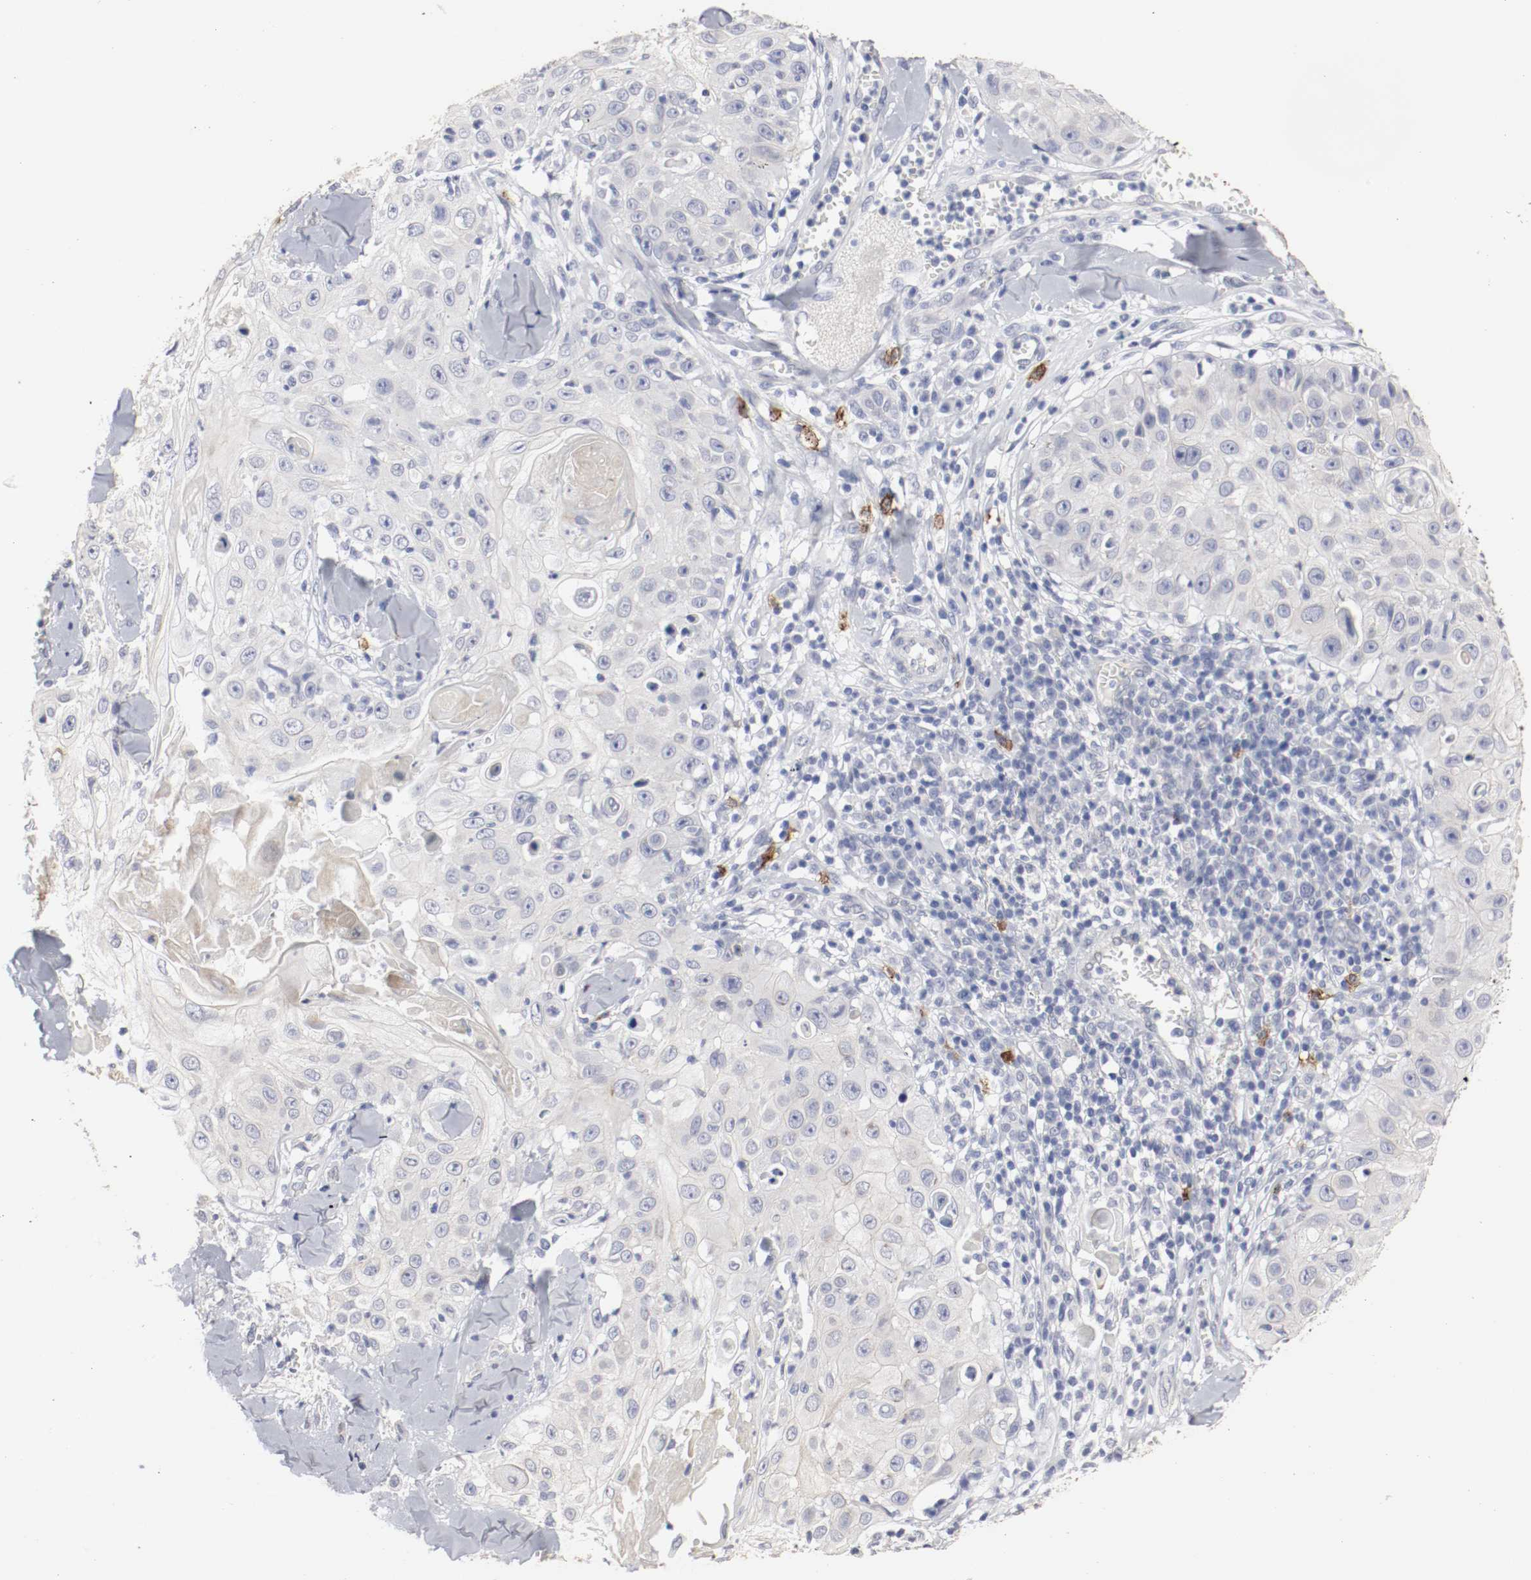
{"staining": {"intensity": "negative", "quantity": "none", "location": "none"}, "tissue": "skin cancer", "cell_type": "Tumor cells", "image_type": "cancer", "snomed": [{"axis": "morphology", "description": "Squamous cell carcinoma, NOS"}, {"axis": "topography", "description": "Skin"}], "caption": "A high-resolution histopathology image shows immunohistochemistry (IHC) staining of skin cancer (squamous cell carcinoma), which exhibits no significant positivity in tumor cells.", "gene": "KIT", "patient": {"sex": "male", "age": 86}}